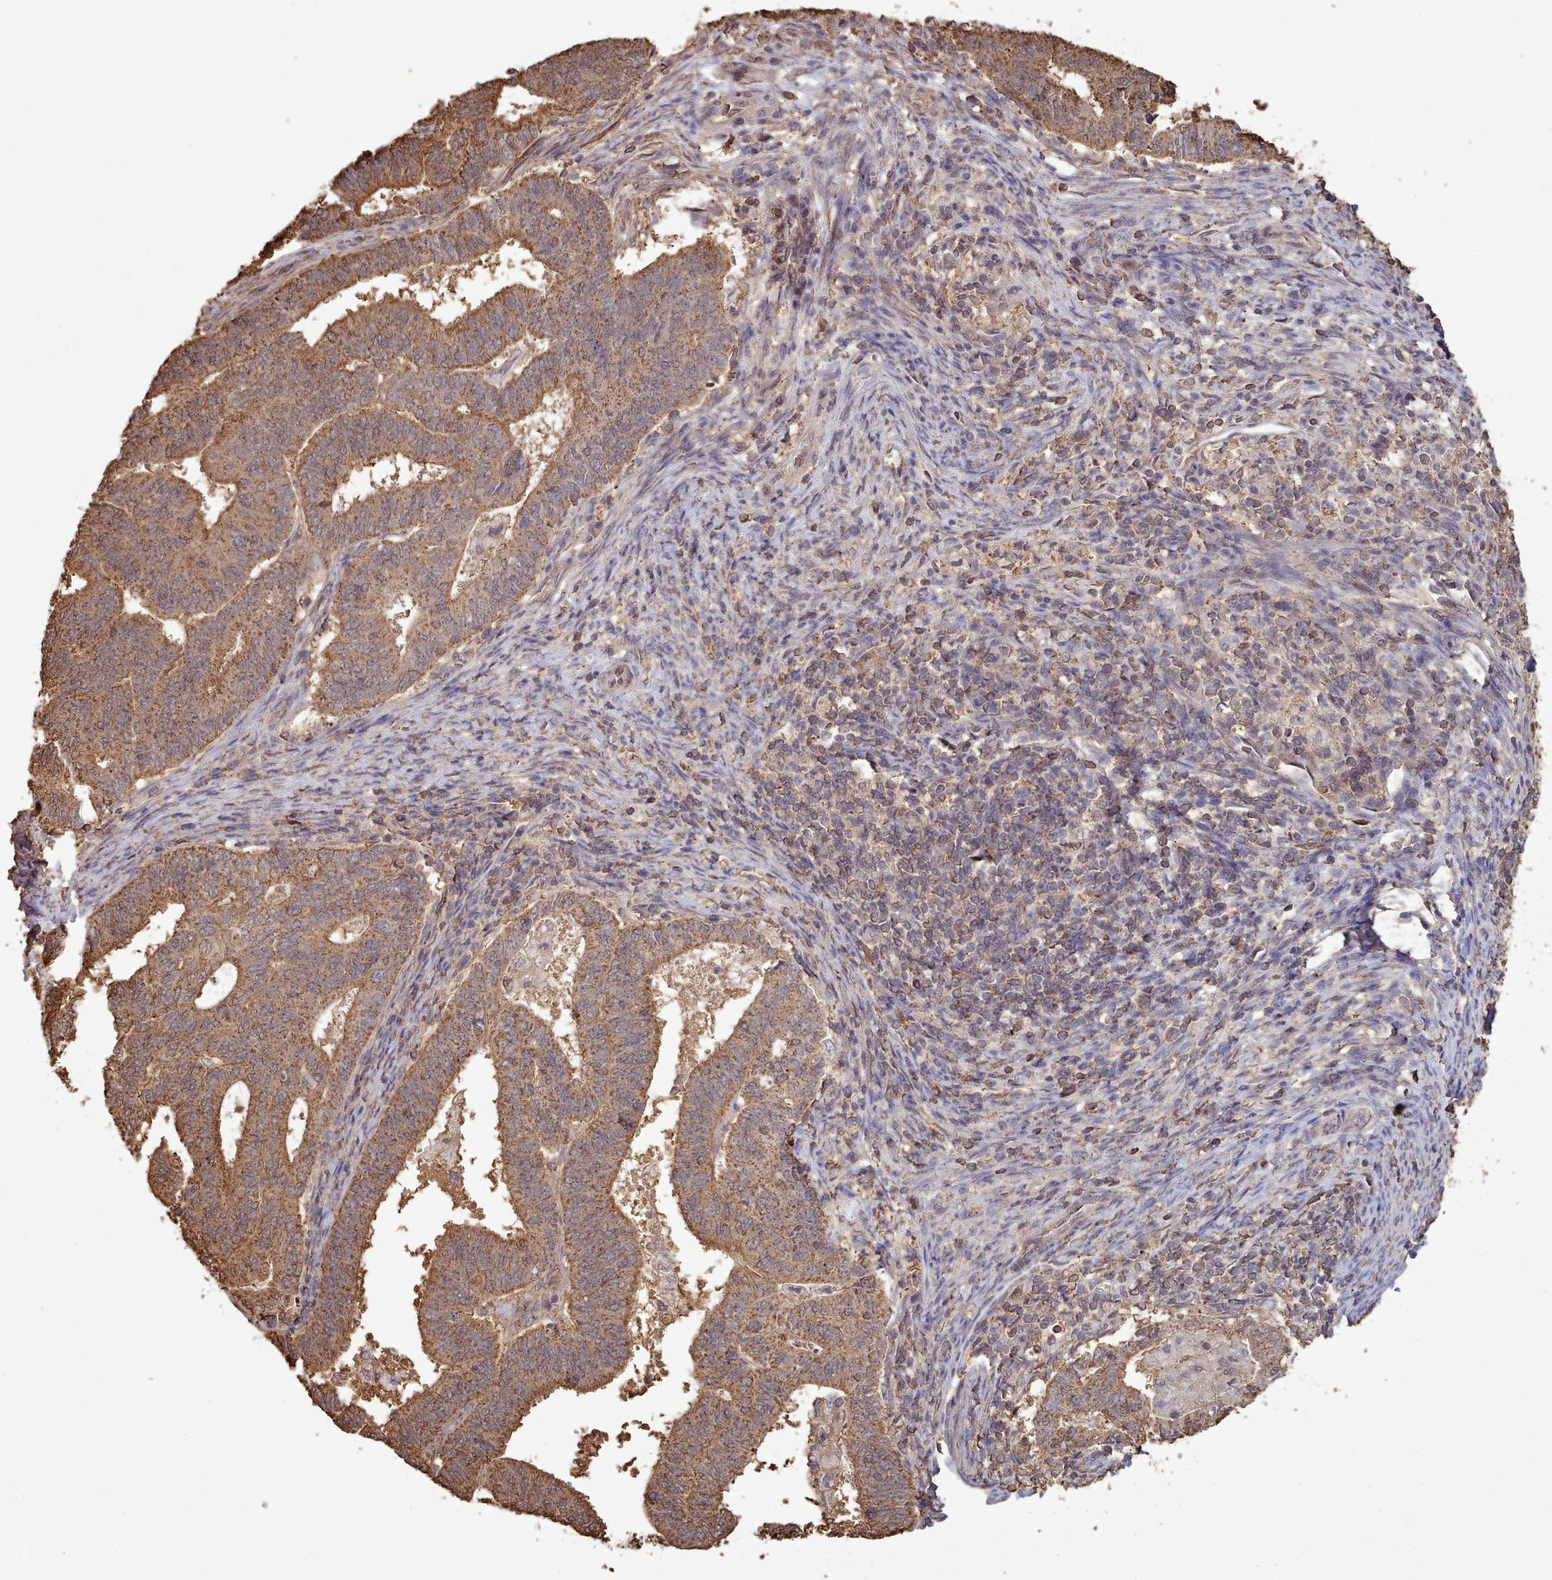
{"staining": {"intensity": "moderate", "quantity": ">75%", "location": "cytoplasmic/membranous"}, "tissue": "endometrial cancer", "cell_type": "Tumor cells", "image_type": "cancer", "snomed": [{"axis": "morphology", "description": "Adenocarcinoma, NOS"}, {"axis": "topography", "description": "Endometrium"}], "caption": "Moderate cytoplasmic/membranous protein staining is seen in about >75% of tumor cells in endometrial adenocarcinoma.", "gene": "METRN", "patient": {"sex": "female", "age": 70}}